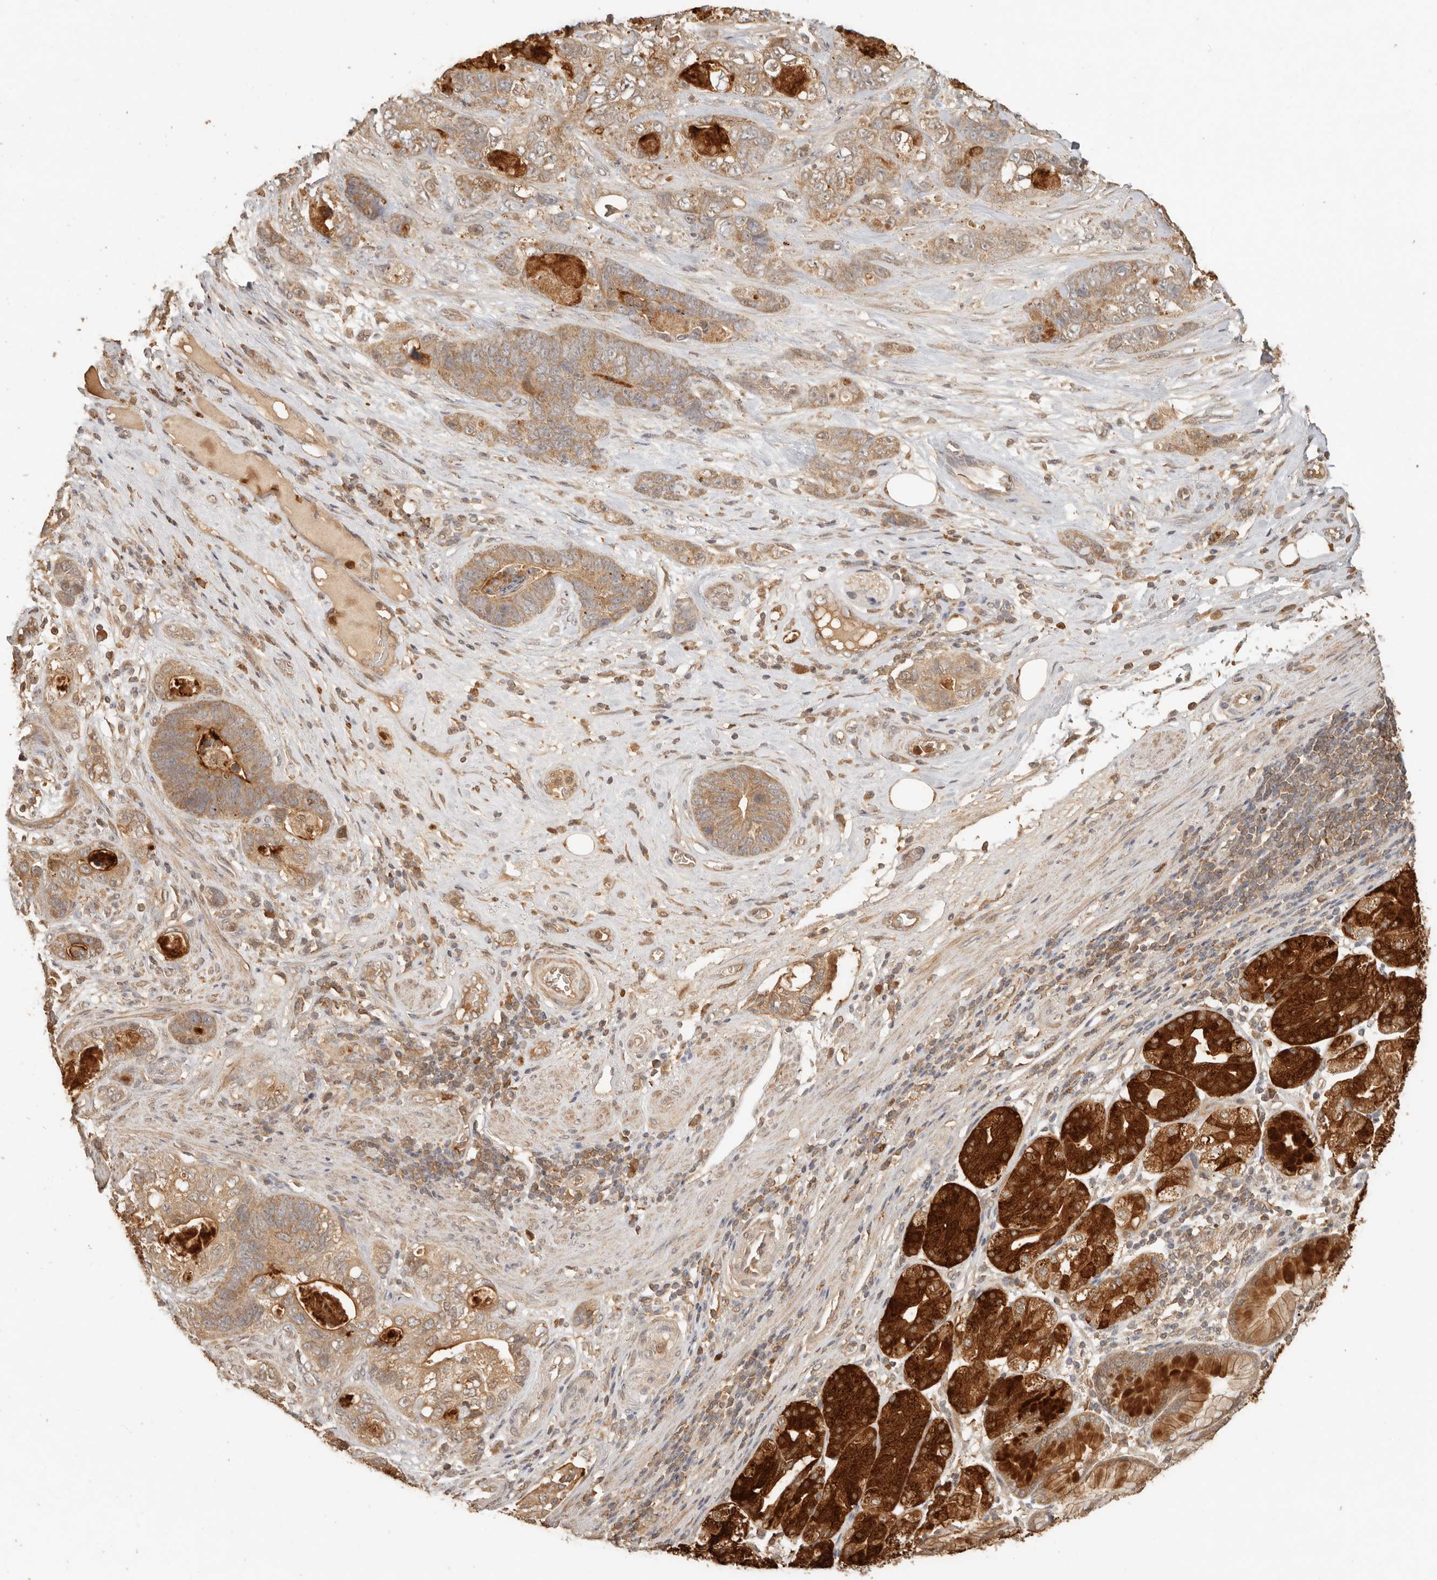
{"staining": {"intensity": "weak", "quantity": ">75%", "location": "cytoplasmic/membranous"}, "tissue": "stomach cancer", "cell_type": "Tumor cells", "image_type": "cancer", "snomed": [{"axis": "morphology", "description": "Normal tissue, NOS"}, {"axis": "morphology", "description": "Adenocarcinoma, NOS"}, {"axis": "topography", "description": "Stomach"}], "caption": "An immunohistochemistry (IHC) photomicrograph of neoplastic tissue is shown. Protein staining in brown shows weak cytoplasmic/membranous positivity in stomach cancer within tumor cells. (DAB (3,3'-diaminobenzidine) IHC, brown staining for protein, blue staining for nuclei).", "gene": "INTS11", "patient": {"sex": "female", "age": 89}}